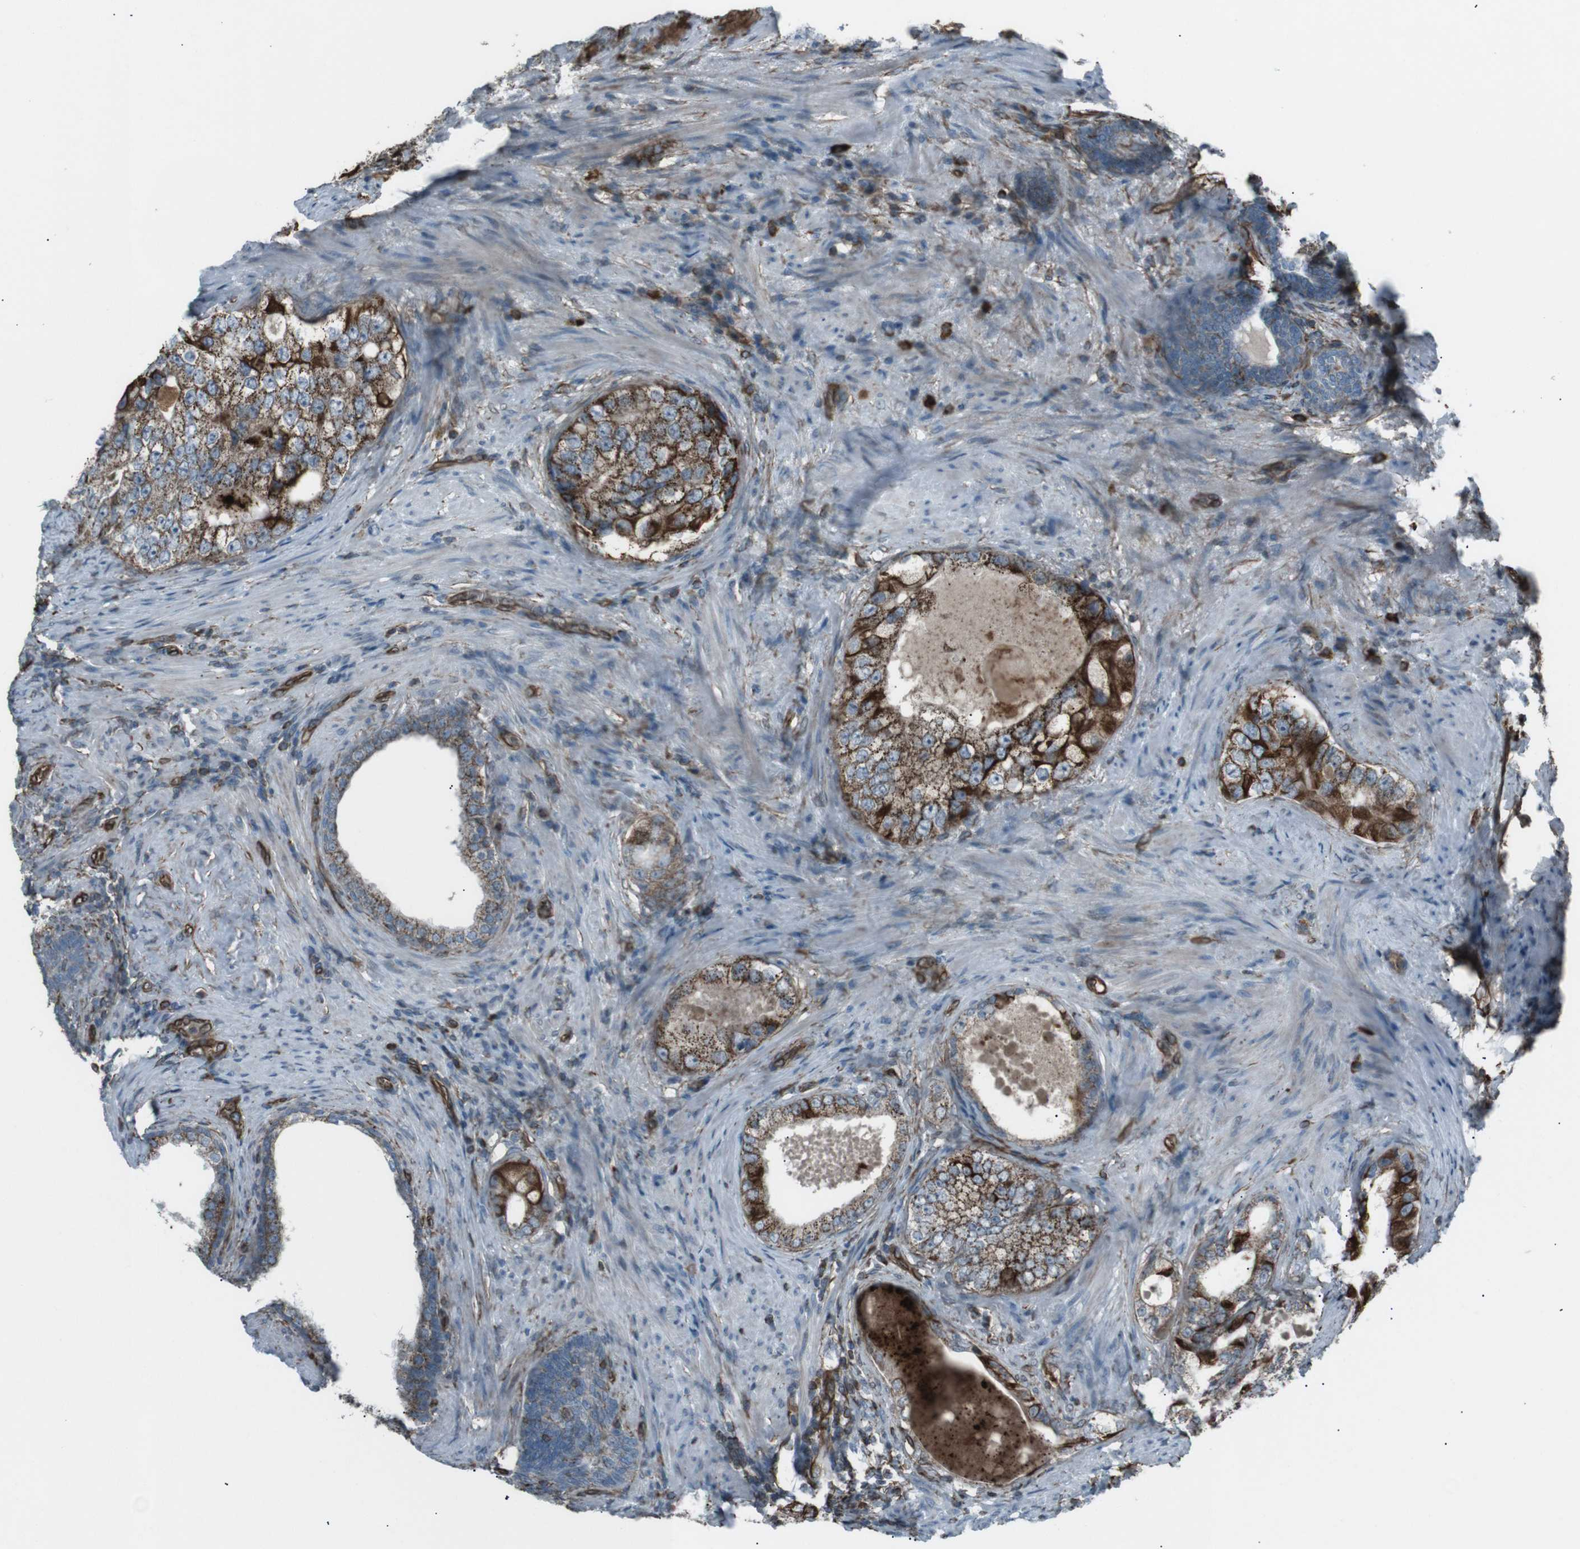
{"staining": {"intensity": "strong", "quantity": ">75%", "location": "cytoplasmic/membranous"}, "tissue": "prostate cancer", "cell_type": "Tumor cells", "image_type": "cancer", "snomed": [{"axis": "morphology", "description": "Adenocarcinoma, High grade"}, {"axis": "topography", "description": "Prostate"}], "caption": "Brown immunohistochemical staining in human prostate cancer (high-grade adenocarcinoma) demonstrates strong cytoplasmic/membranous staining in about >75% of tumor cells.", "gene": "TMEM141", "patient": {"sex": "male", "age": 66}}